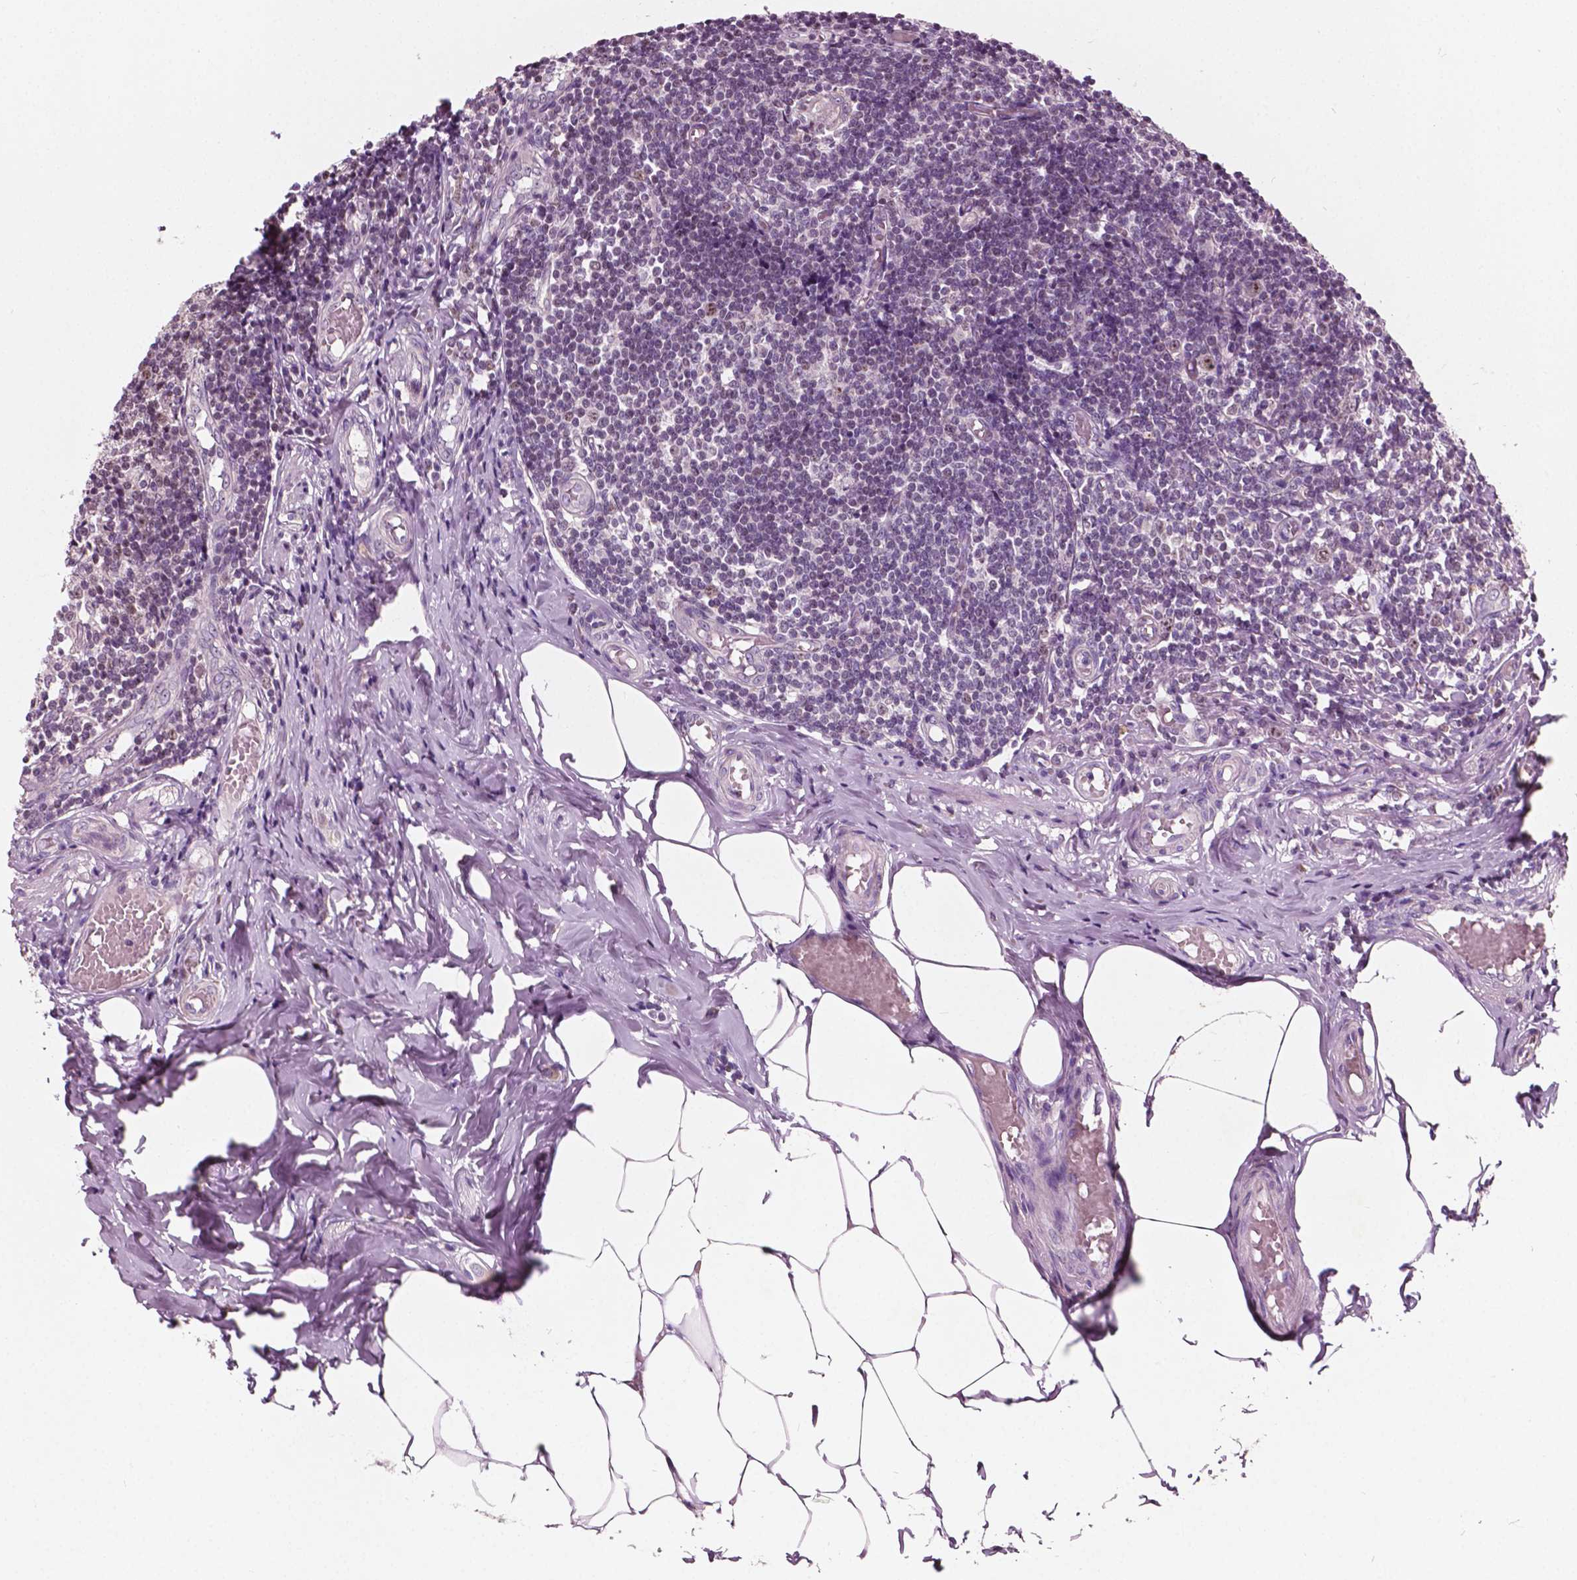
{"staining": {"intensity": "weak", "quantity": ">75%", "location": "cytoplasmic/membranous,nuclear"}, "tissue": "appendix", "cell_type": "Glandular cells", "image_type": "normal", "snomed": [{"axis": "morphology", "description": "Normal tissue, NOS"}, {"axis": "topography", "description": "Appendix"}], "caption": "A brown stain highlights weak cytoplasmic/membranous,nuclear staining of a protein in glandular cells of normal appendix. (Stains: DAB in brown, nuclei in blue, Microscopy: brightfield microscopy at high magnification).", "gene": "ODF3L2", "patient": {"sex": "female", "age": 32}}